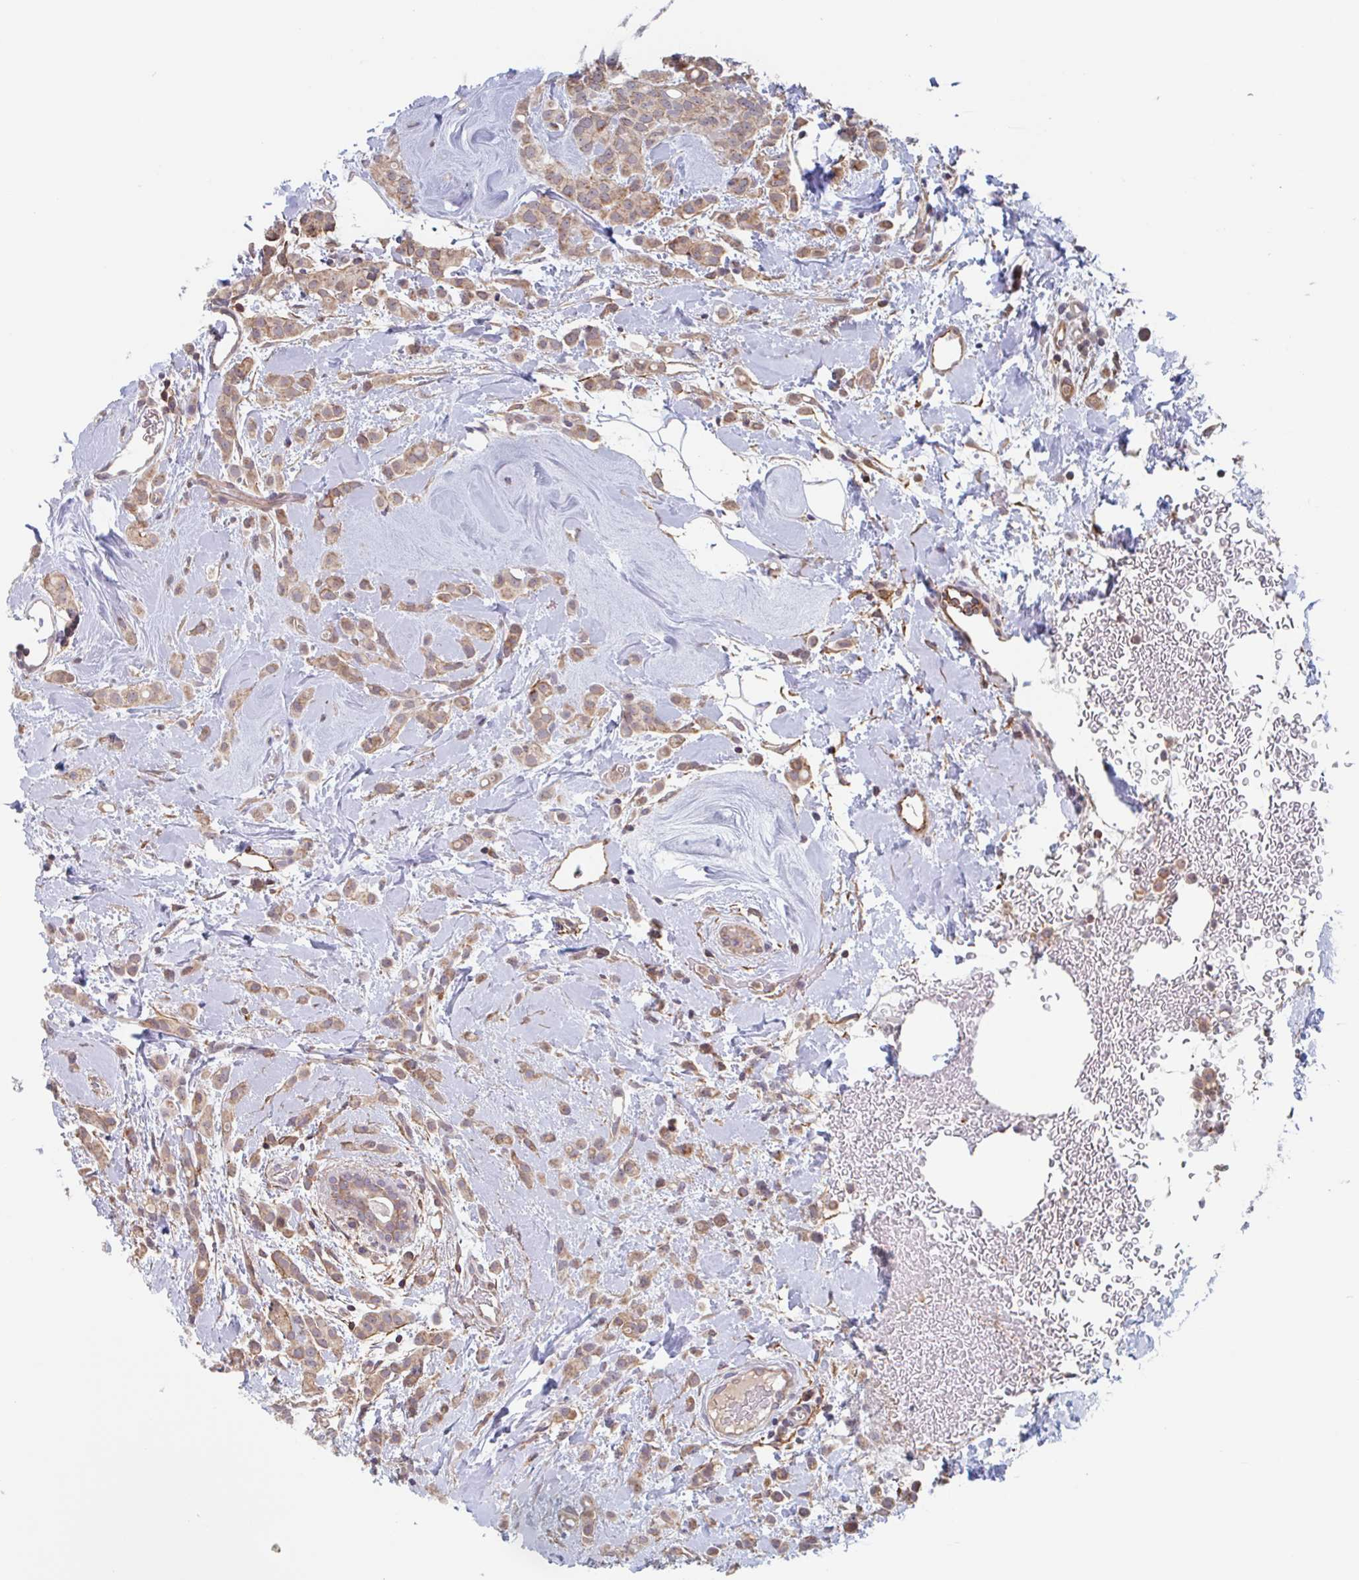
{"staining": {"intensity": "moderate", "quantity": ">75%", "location": "cytoplasmic/membranous"}, "tissue": "breast cancer", "cell_type": "Tumor cells", "image_type": "cancer", "snomed": [{"axis": "morphology", "description": "Lobular carcinoma"}, {"axis": "topography", "description": "Breast"}], "caption": "The immunohistochemical stain shows moderate cytoplasmic/membranous positivity in tumor cells of breast cancer tissue.", "gene": "SURF1", "patient": {"sex": "female", "age": 68}}